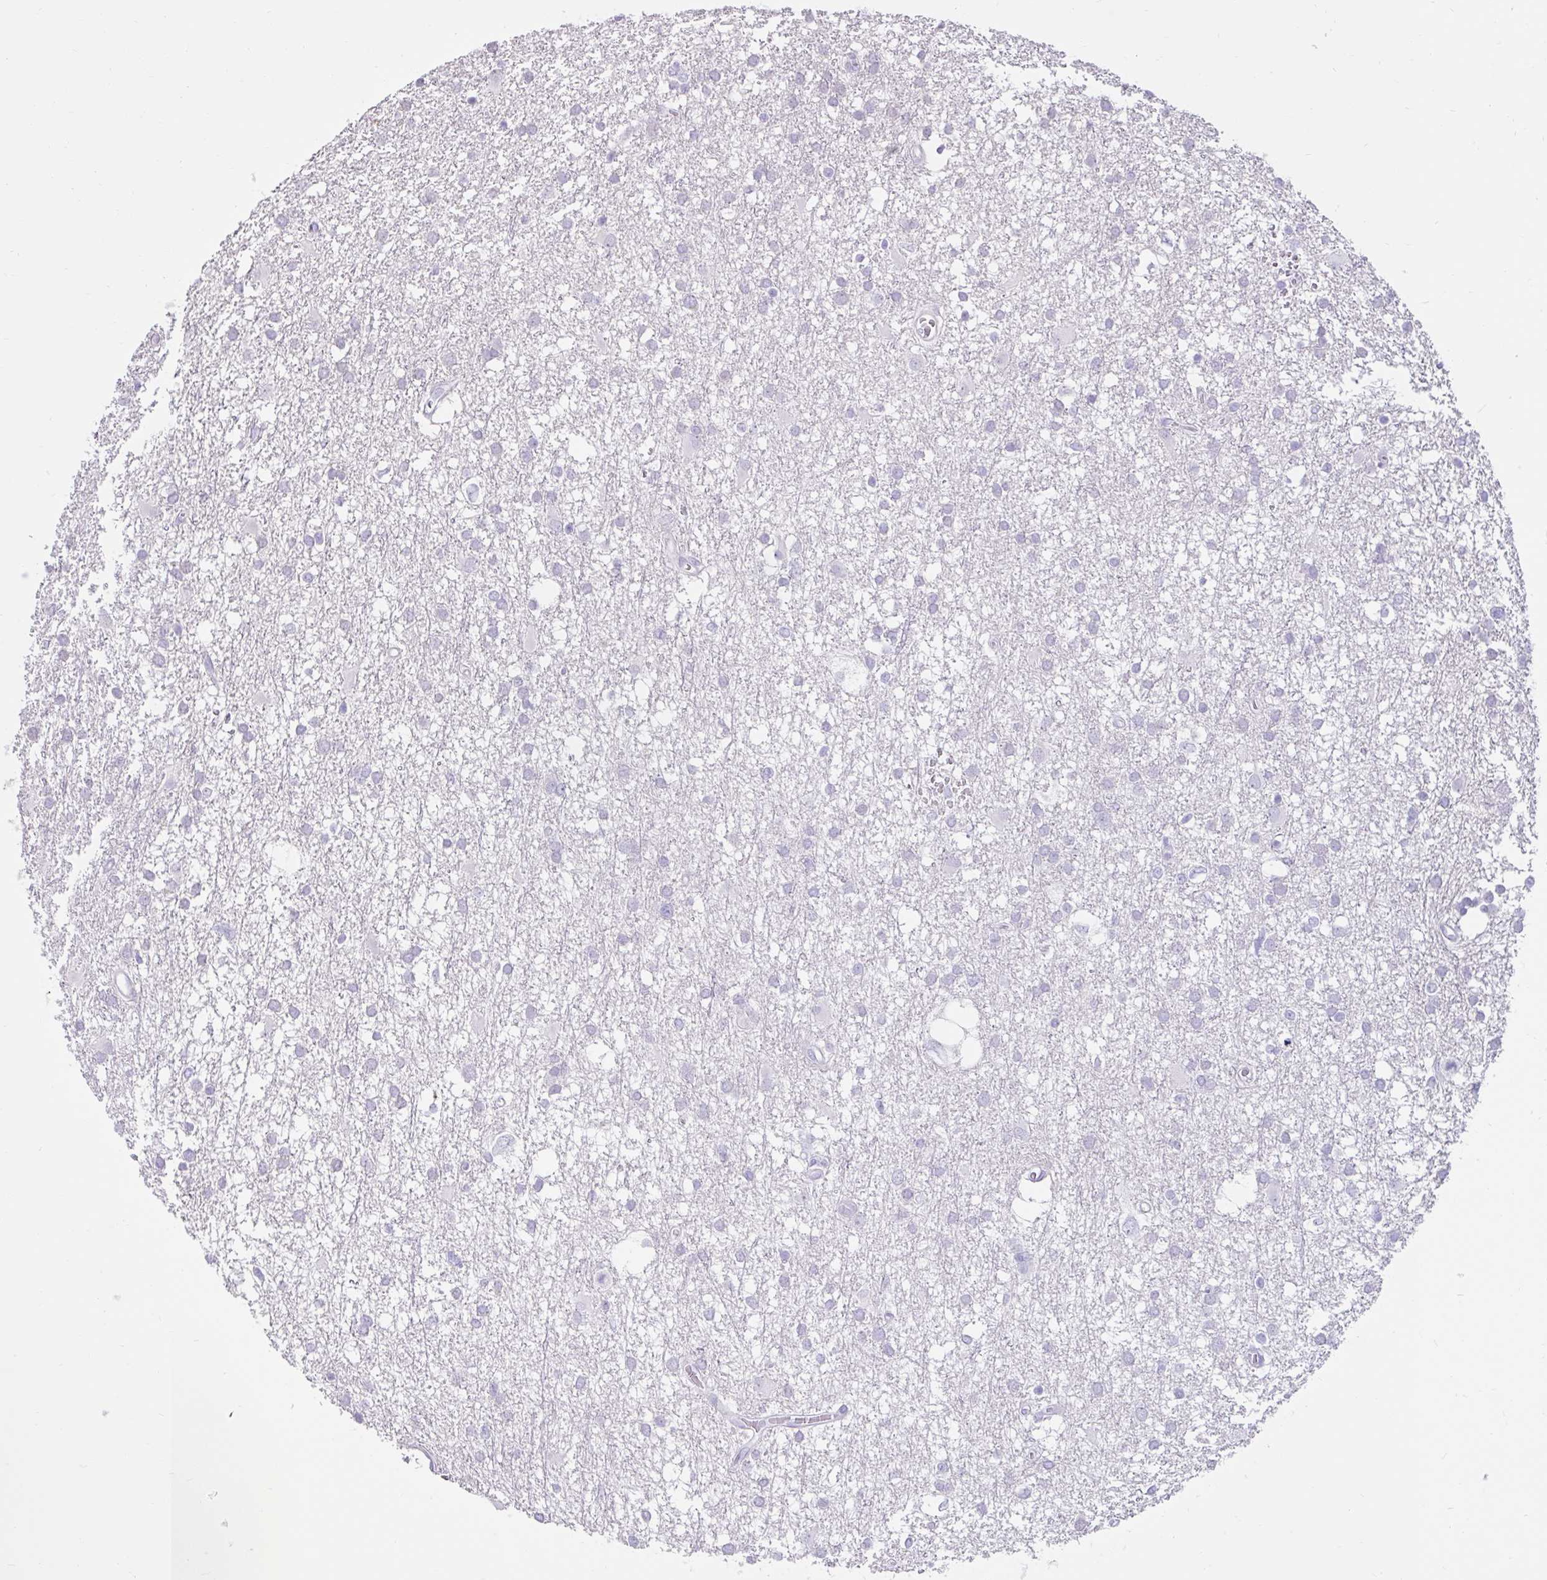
{"staining": {"intensity": "negative", "quantity": "none", "location": "none"}, "tissue": "glioma", "cell_type": "Tumor cells", "image_type": "cancer", "snomed": [{"axis": "morphology", "description": "Glioma, malignant, High grade"}, {"axis": "topography", "description": "Brain"}], "caption": "Malignant glioma (high-grade) was stained to show a protein in brown. There is no significant expression in tumor cells.", "gene": "NHLH2", "patient": {"sex": "male", "age": 61}}